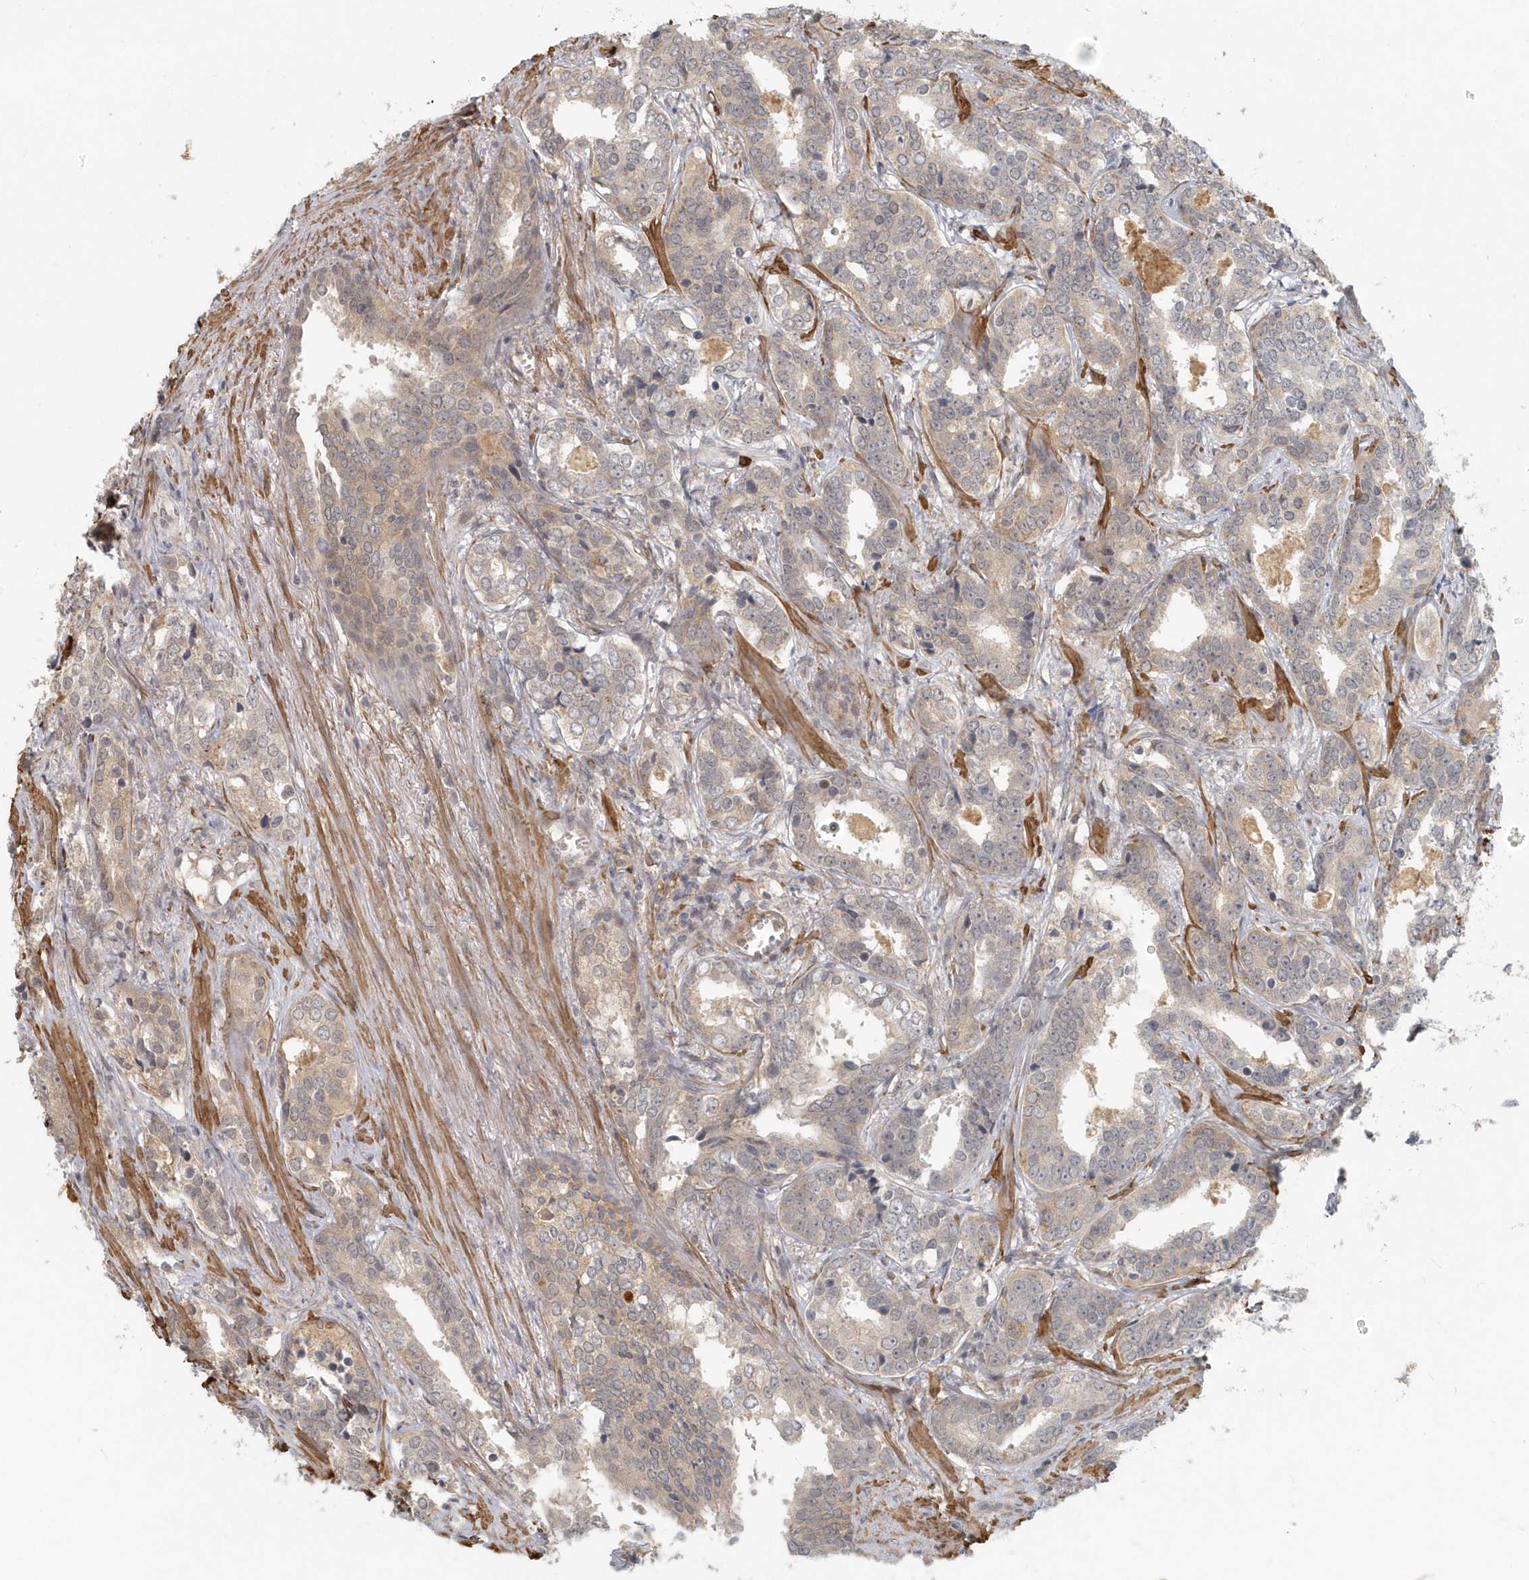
{"staining": {"intensity": "weak", "quantity": "25%-75%", "location": "cytoplasmic/membranous"}, "tissue": "prostate cancer", "cell_type": "Tumor cells", "image_type": "cancer", "snomed": [{"axis": "morphology", "description": "Adenocarcinoma, High grade"}, {"axis": "topography", "description": "Prostate"}], "caption": "Prostate cancer (high-grade adenocarcinoma) tissue reveals weak cytoplasmic/membranous expression in about 25%-75% of tumor cells, visualized by immunohistochemistry.", "gene": "NAPB", "patient": {"sex": "male", "age": 62}}